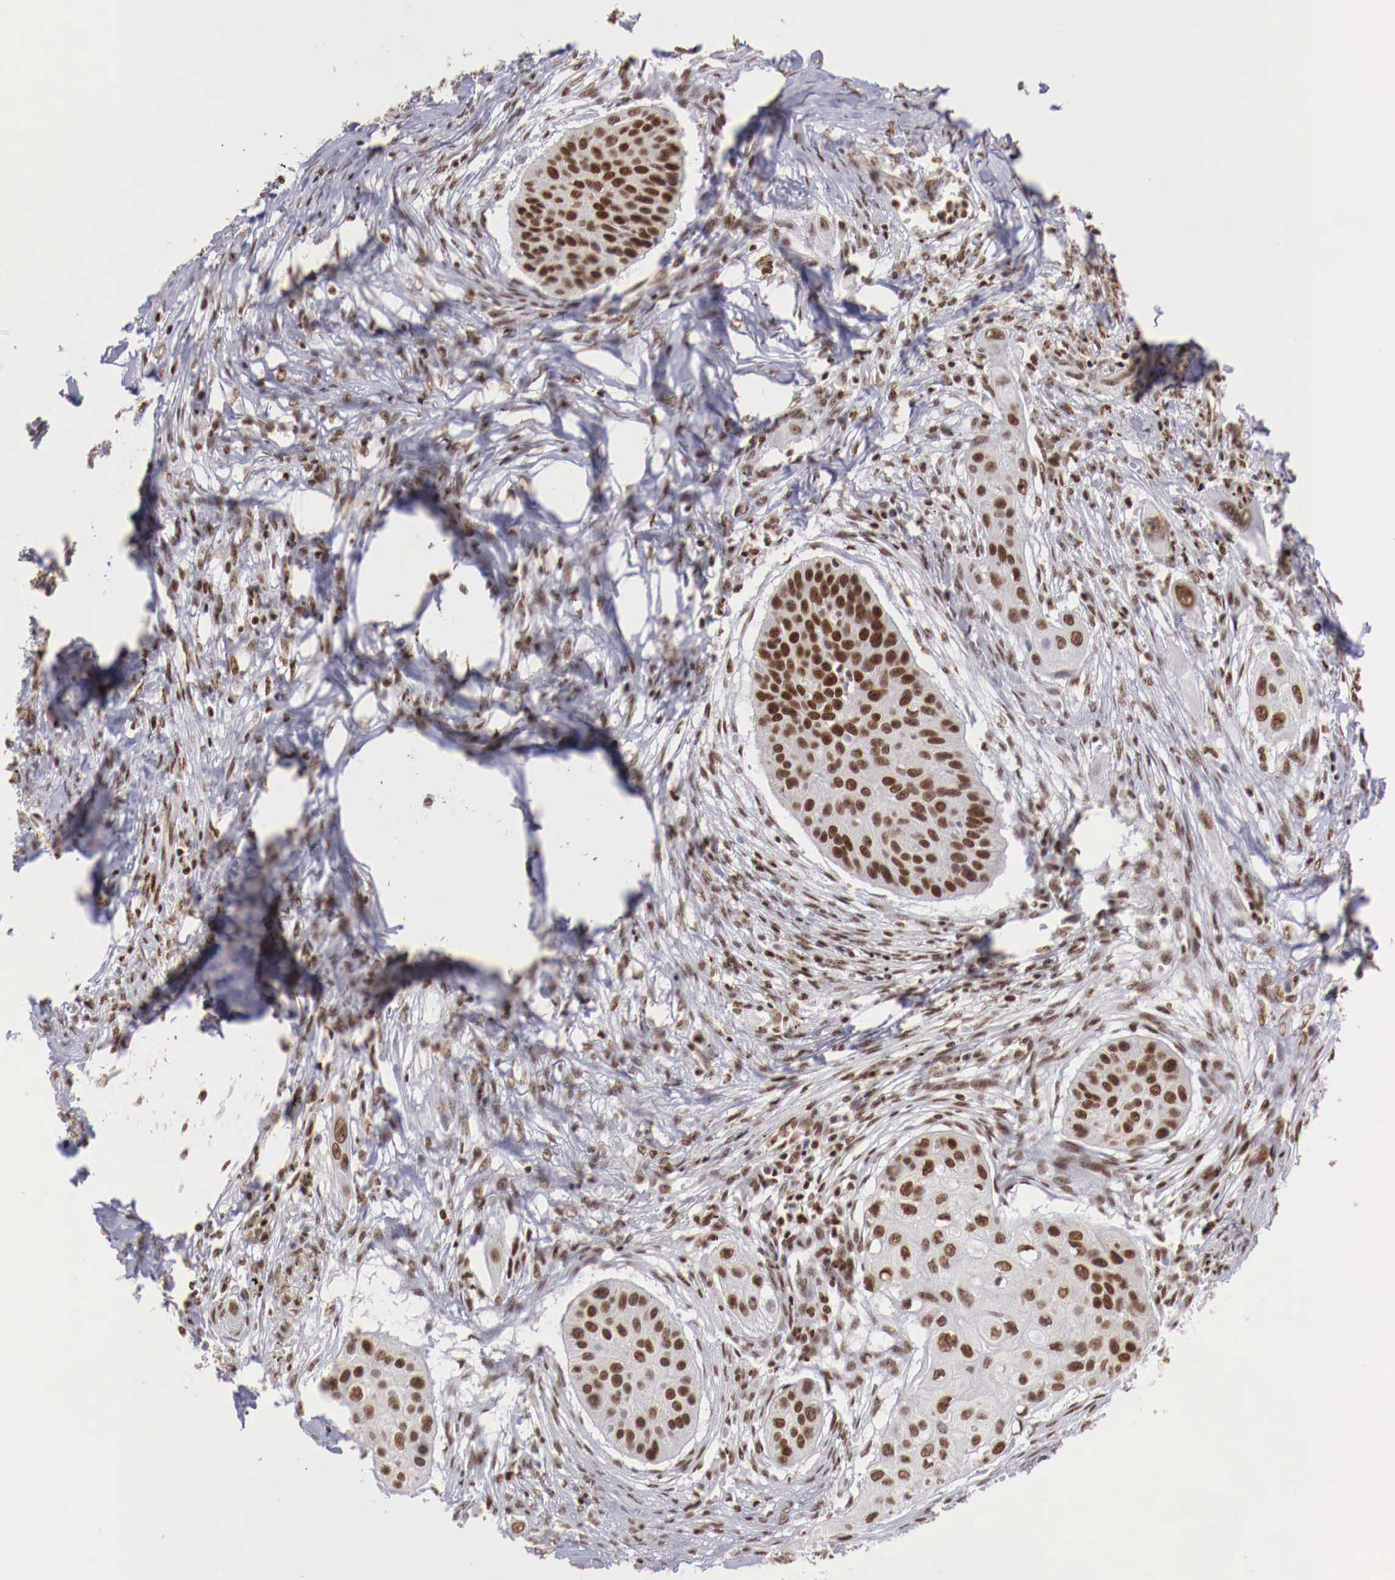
{"staining": {"intensity": "strong", "quantity": ">75%", "location": "nuclear"}, "tissue": "lung cancer", "cell_type": "Tumor cells", "image_type": "cancer", "snomed": [{"axis": "morphology", "description": "Squamous cell carcinoma, NOS"}, {"axis": "topography", "description": "Lung"}], "caption": "Immunohistochemical staining of lung cancer demonstrates high levels of strong nuclear staining in approximately >75% of tumor cells.", "gene": "MAX", "patient": {"sex": "male", "age": 71}}